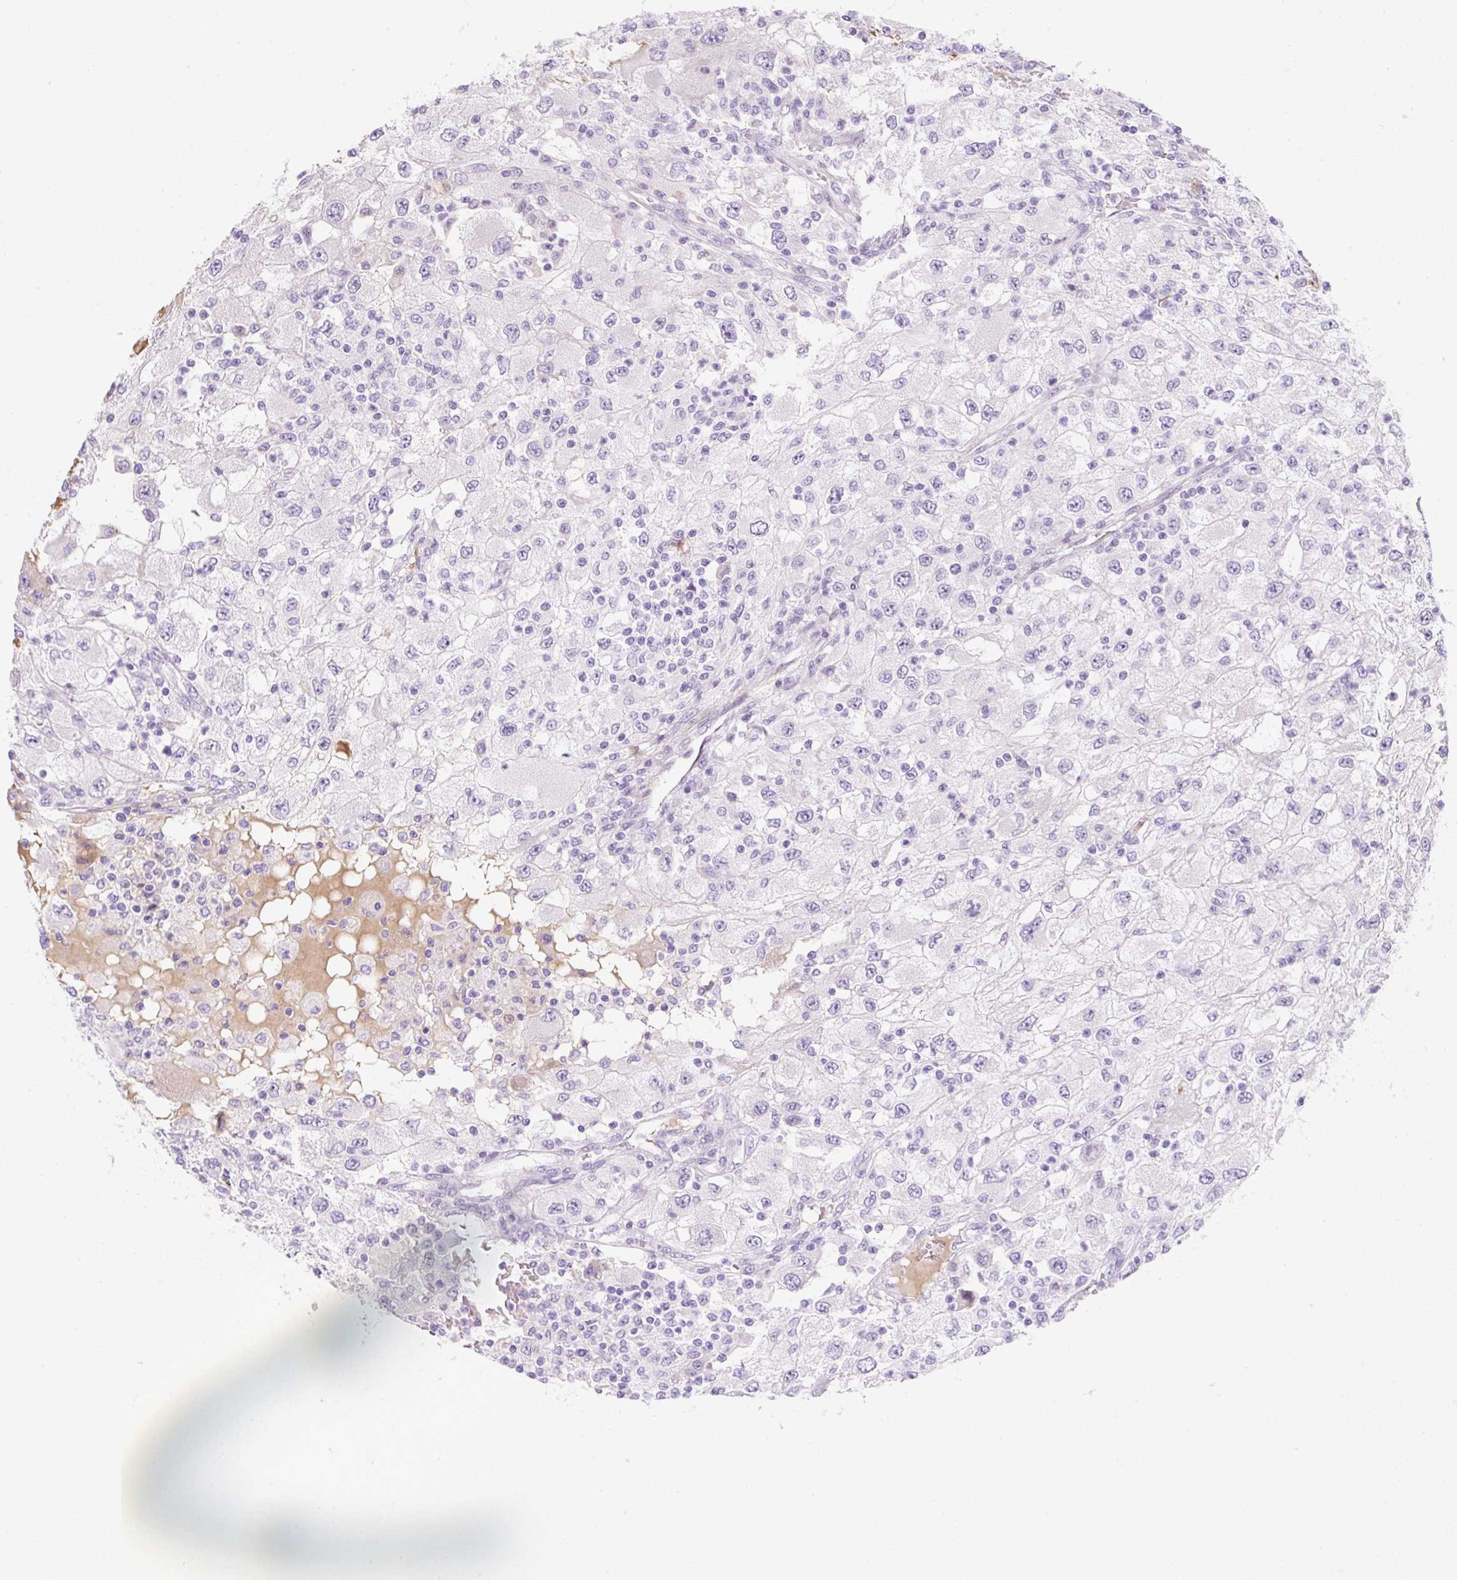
{"staining": {"intensity": "negative", "quantity": "none", "location": "none"}, "tissue": "renal cancer", "cell_type": "Tumor cells", "image_type": "cancer", "snomed": [{"axis": "morphology", "description": "Adenocarcinoma, NOS"}, {"axis": "topography", "description": "Kidney"}], "caption": "DAB (3,3'-diaminobenzidine) immunohistochemical staining of renal cancer (adenocarcinoma) displays no significant staining in tumor cells. The staining was performed using DAB (3,3'-diaminobenzidine) to visualize the protein expression in brown, while the nuclei were stained in blue with hematoxylin (Magnification: 20x).", "gene": "ZNF121", "patient": {"sex": "female", "age": 67}}